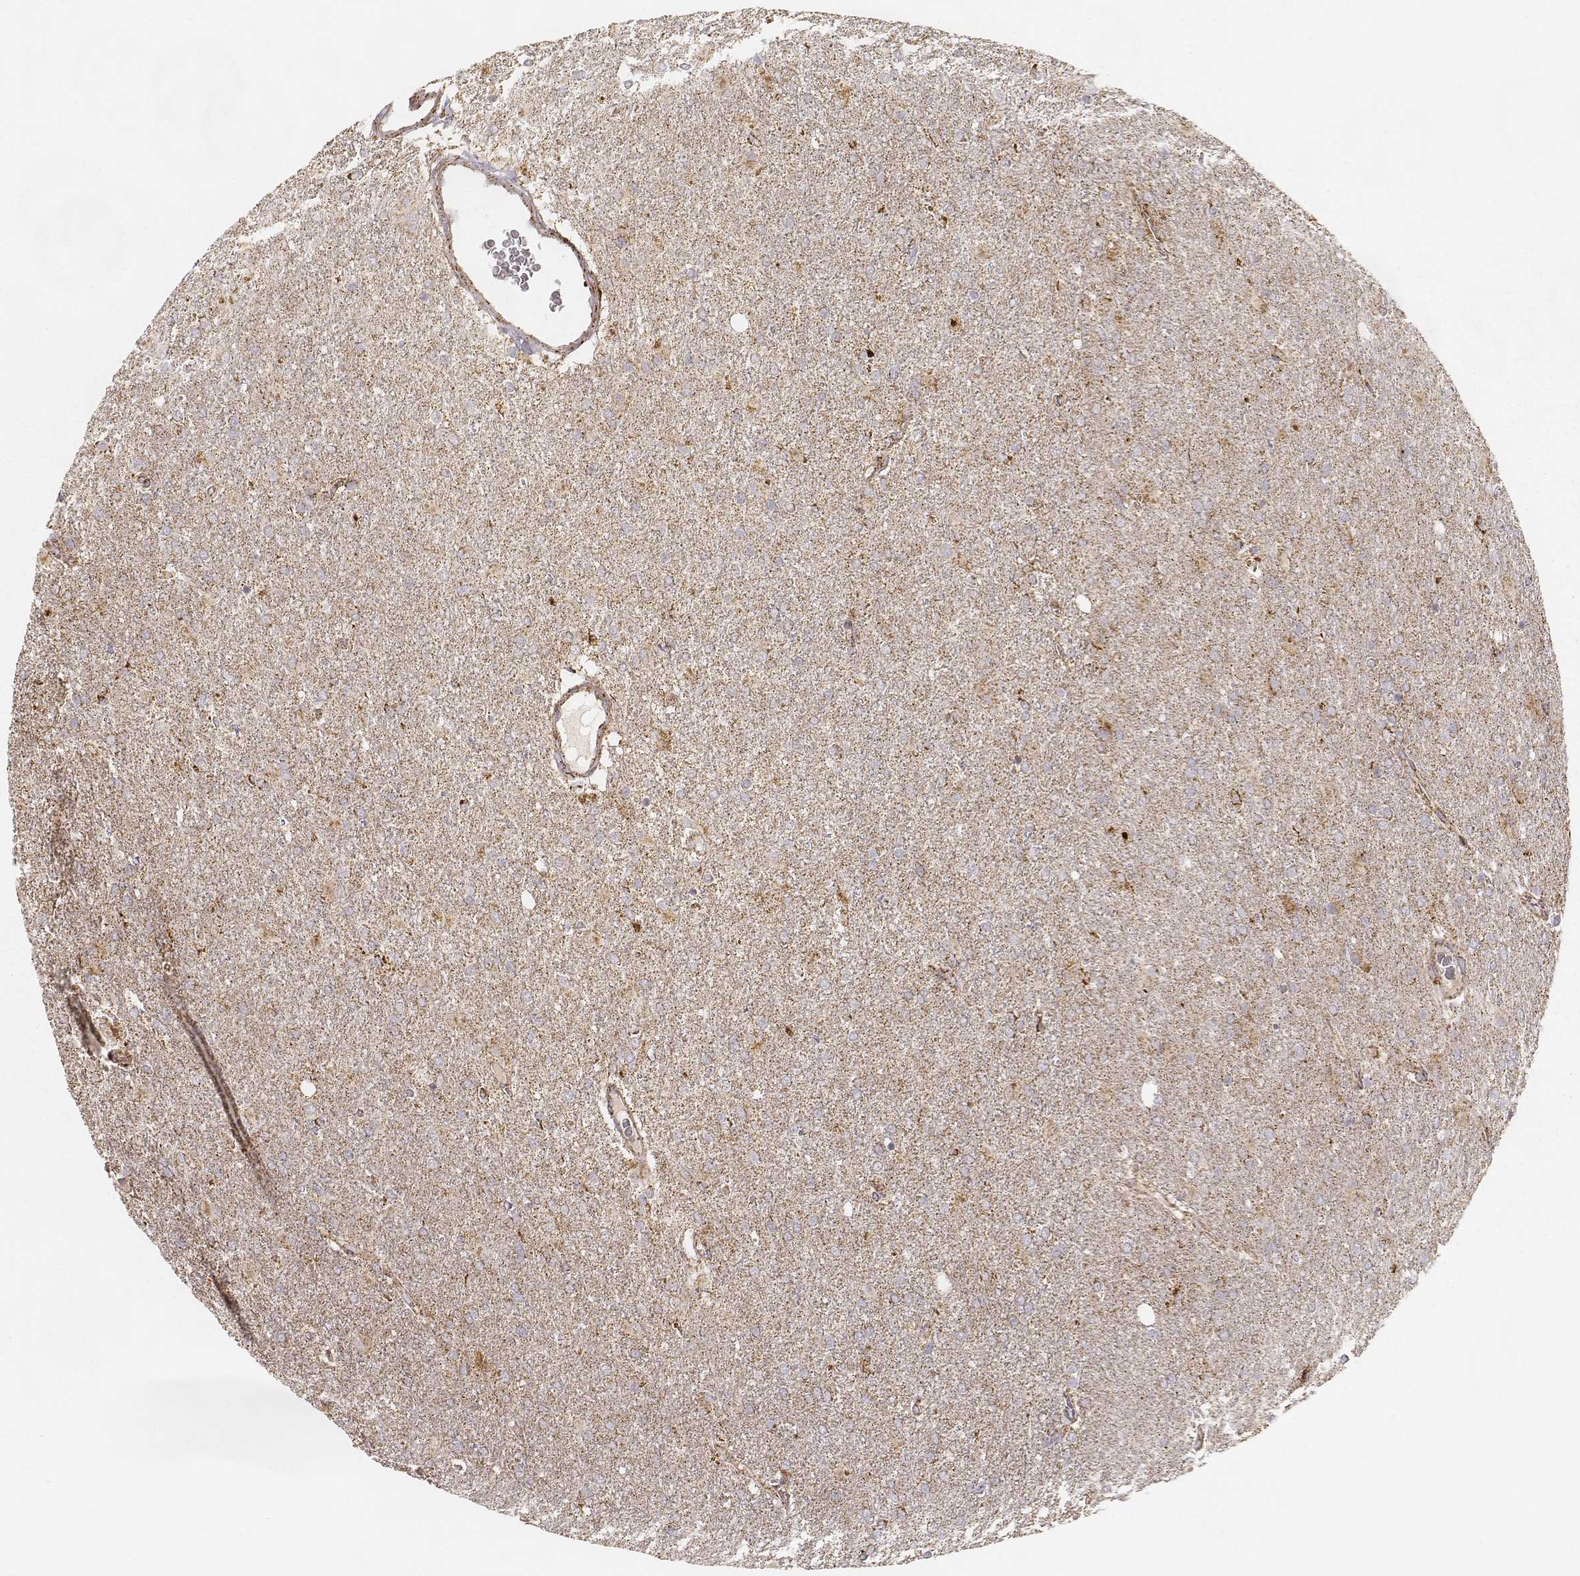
{"staining": {"intensity": "weak", "quantity": "<25%", "location": "cytoplasmic/membranous"}, "tissue": "glioma", "cell_type": "Tumor cells", "image_type": "cancer", "snomed": [{"axis": "morphology", "description": "Glioma, malignant, High grade"}, {"axis": "topography", "description": "Cerebral cortex"}], "caption": "This is an immunohistochemistry micrograph of human glioma. There is no expression in tumor cells.", "gene": "CS", "patient": {"sex": "male", "age": 70}}